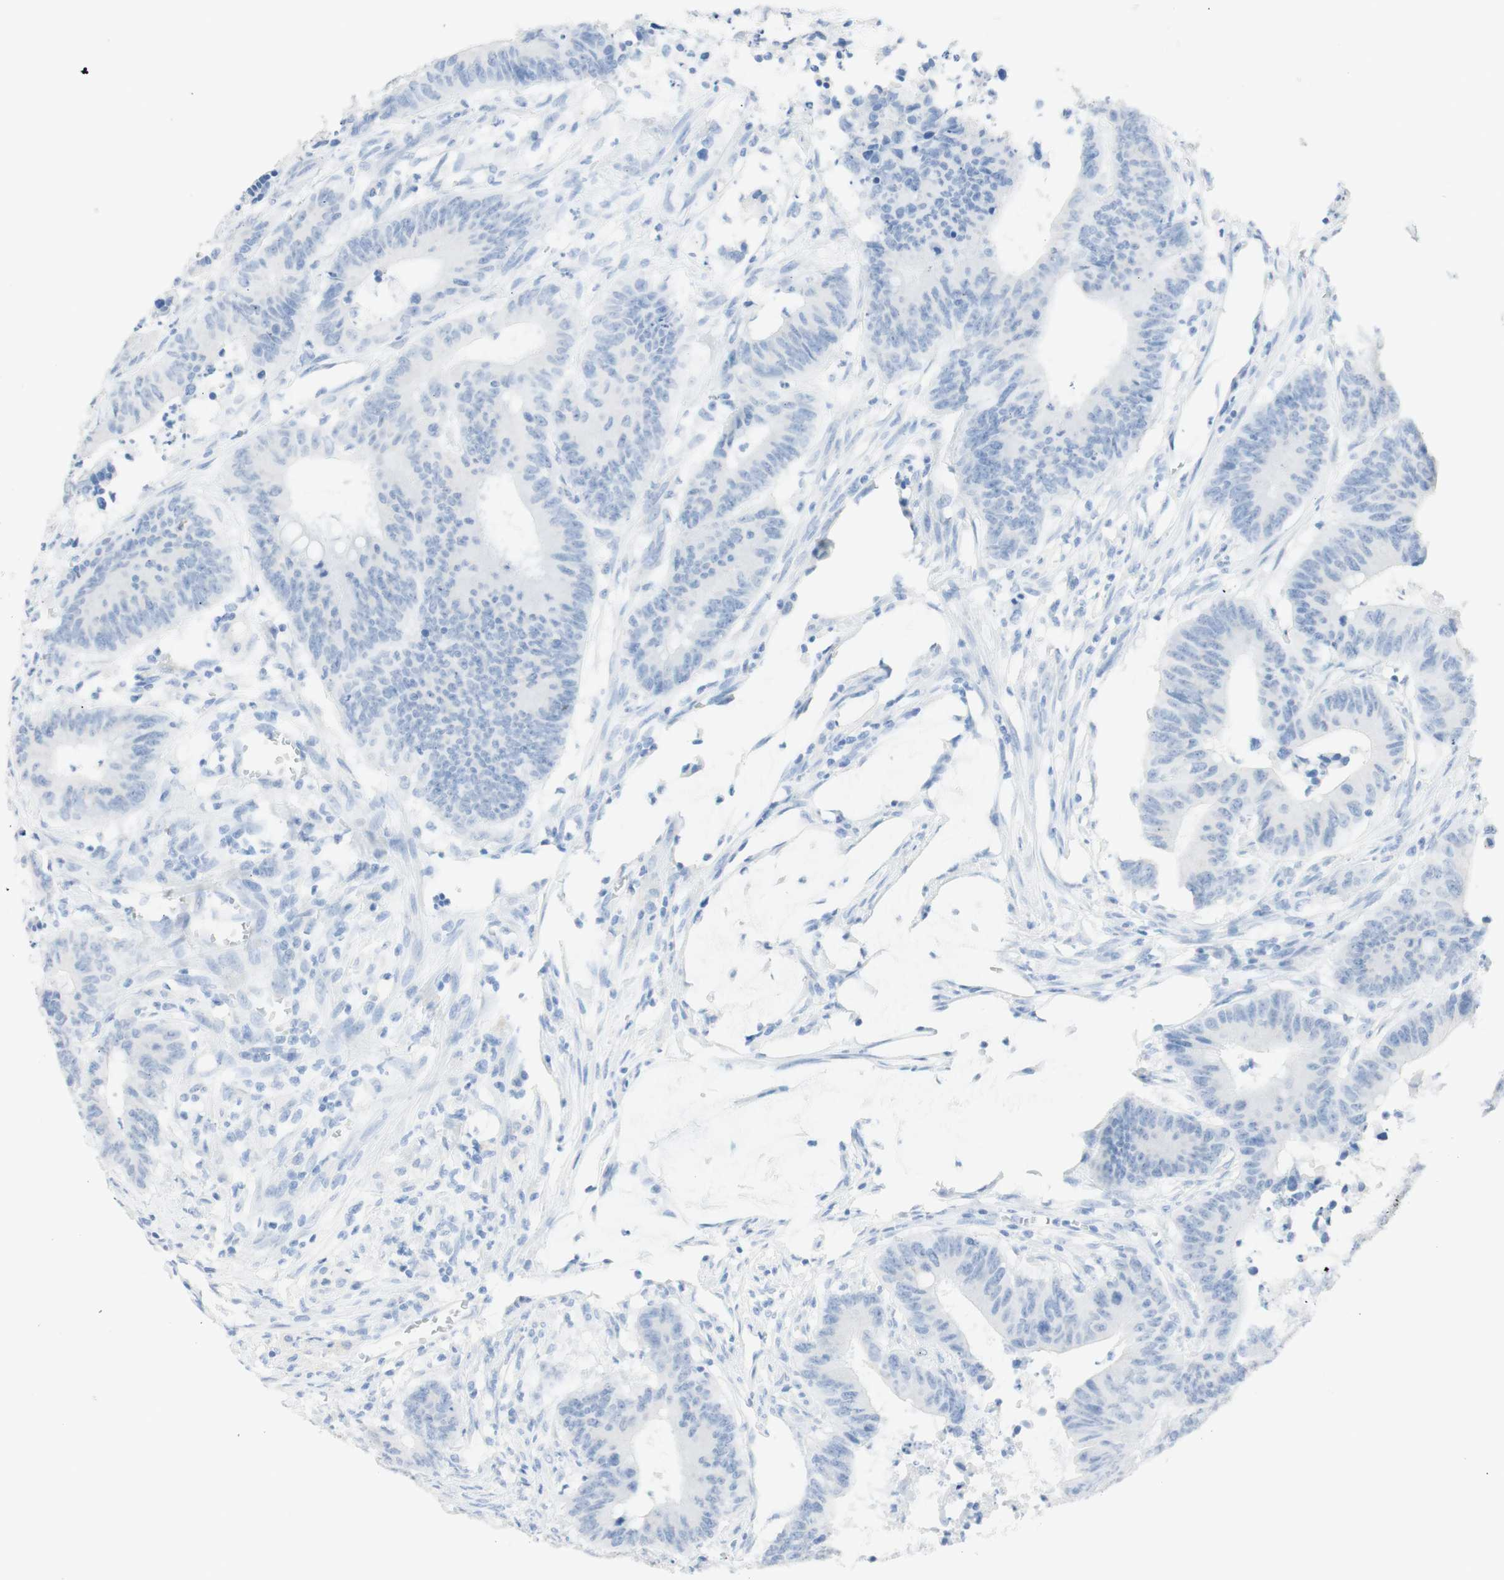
{"staining": {"intensity": "negative", "quantity": "none", "location": "none"}, "tissue": "colorectal cancer", "cell_type": "Tumor cells", "image_type": "cancer", "snomed": [{"axis": "morphology", "description": "Adenocarcinoma, NOS"}, {"axis": "topography", "description": "Colon"}], "caption": "Human colorectal cancer (adenocarcinoma) stained for a protein using immunohistochemistry demonstrates no positivity in tumor cells.", "gene": "TPO", "patient": {"sex": "male", "age": 45}}